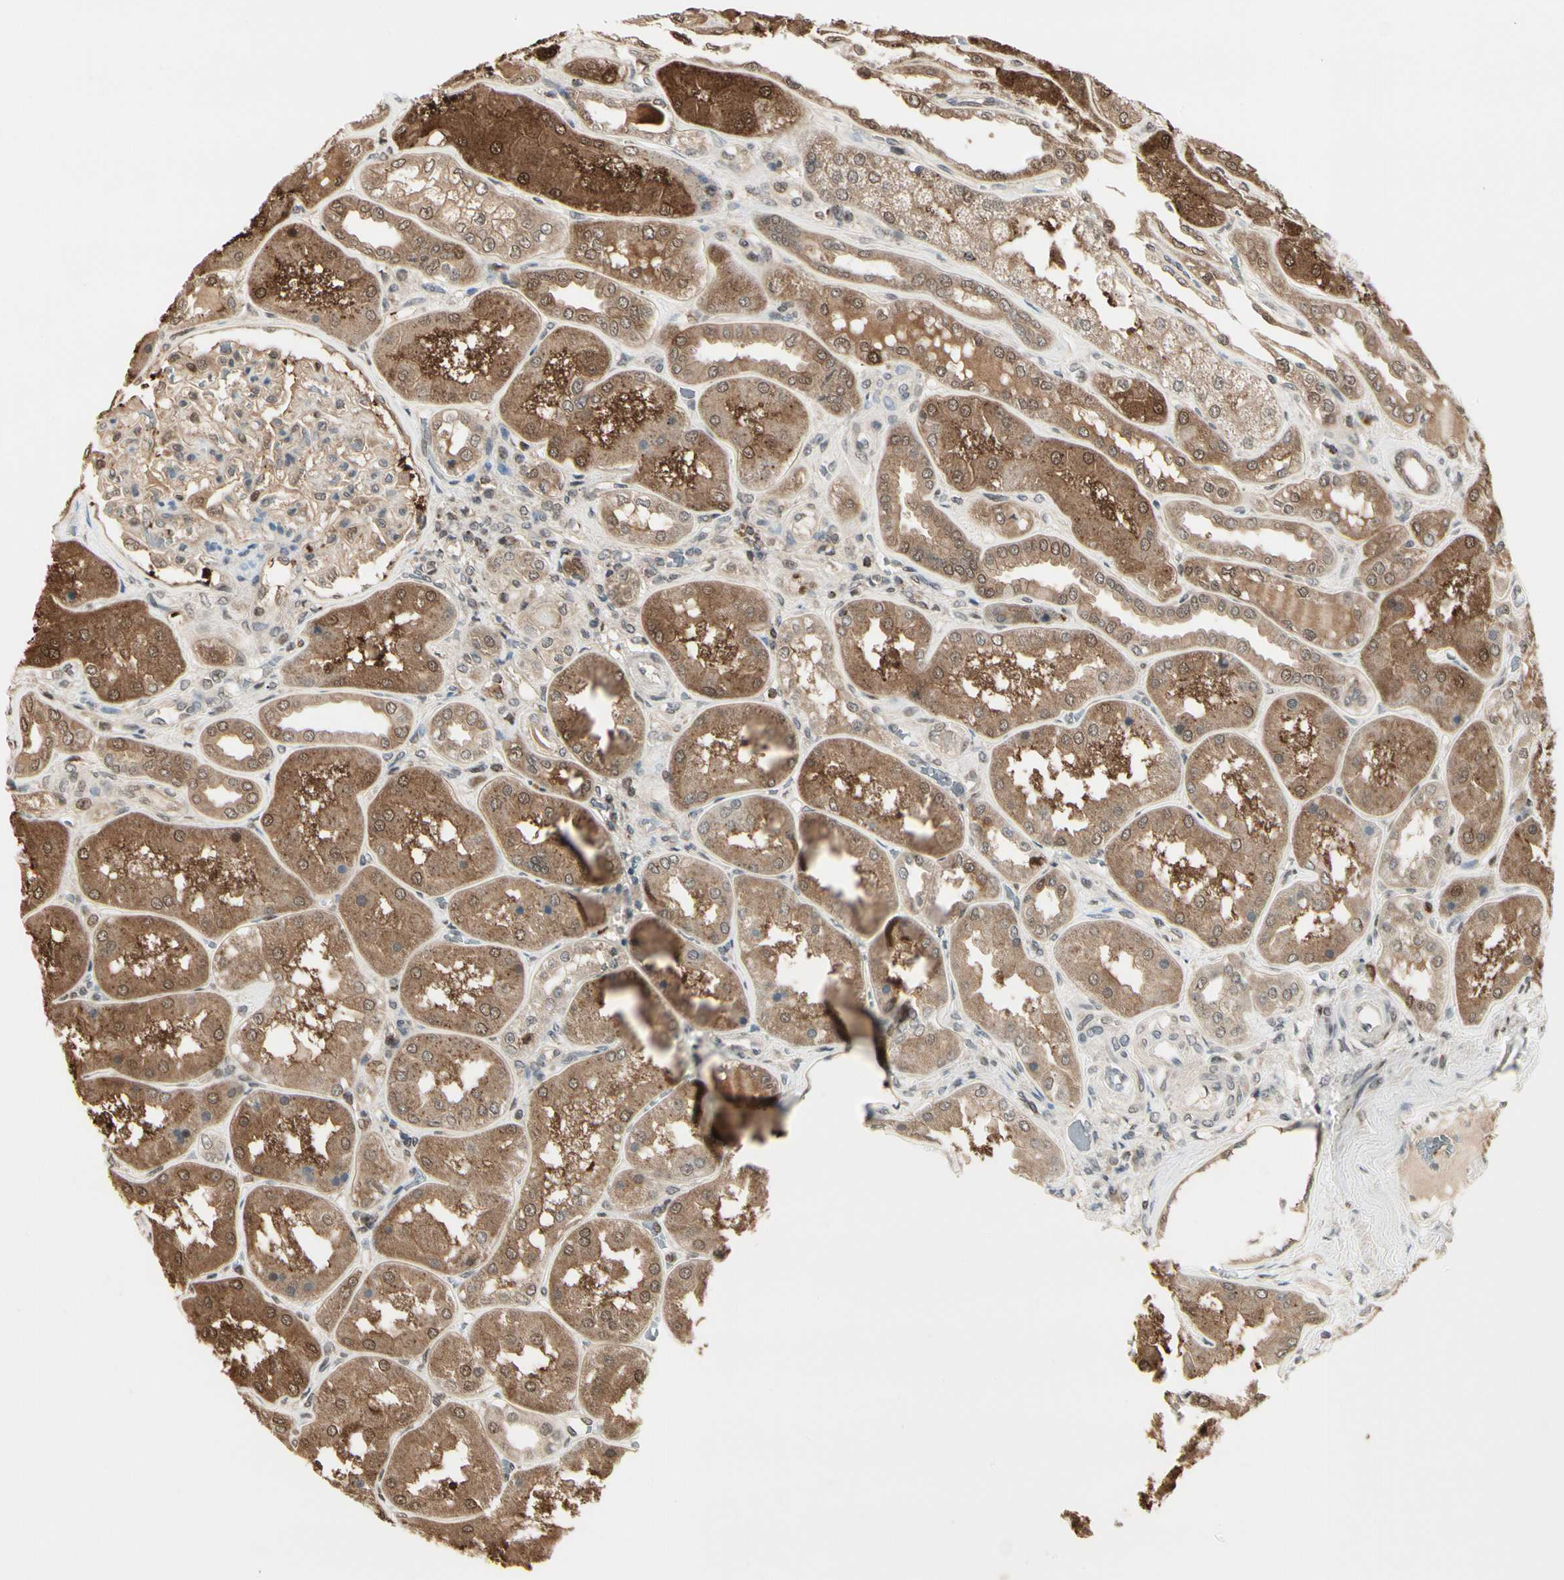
{"staining": {"intensity": "weak", "quantity": ">75%", "location": "cytoplasmic/membranous,nuclear"}, "tissue": "kidney", "cell_type": "Cells in glomeruli", "image_type": "normal", "snomed": [{"axis": "morphology", "description": "Normal tissue, NOS"}, {"axis": "topography", "description": "Kidney"}], "caption": "The histopathology image demonstrates staining of unremarkable kidney, revealing weak cytoplasmic/membranous,nuclear protein expression (brown color) within cells in glomeruli.", "gene": "EVC", "patient": {"sex": "female", "age": 56}}